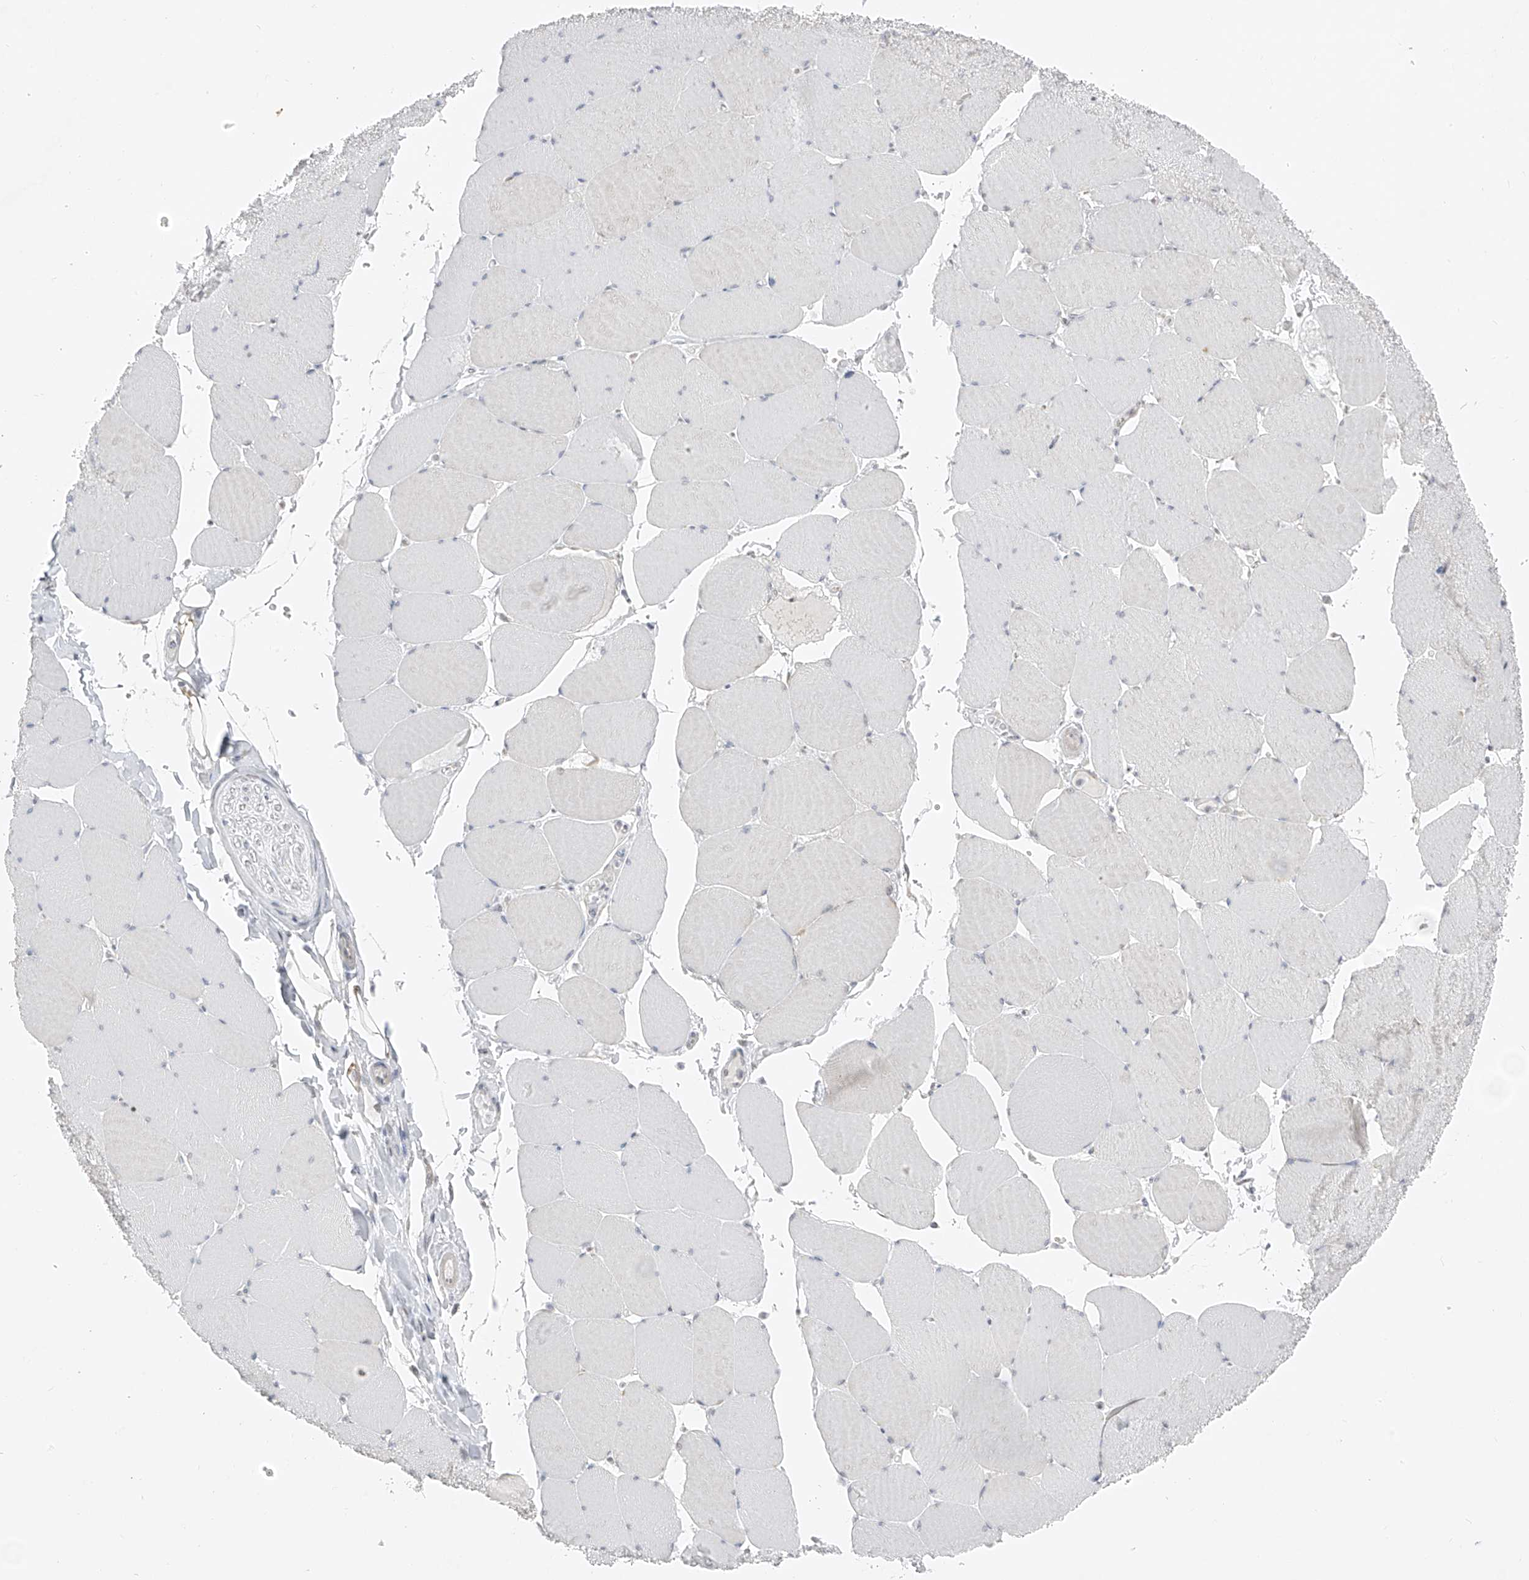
{"staining": {"intensity": "negative", "quantity": "none", "location": "none"}, "tissue": "skeletal muscle", "cell_type": "Myocytes", "image_type": "normal", "snomed": [{"axis": "morphology", "description": "Normal tissue, NOS"}, {"axis": "topography", "description": "Skeletal muscle"}, {"axis": "topography", "description": "Head-Neck"}], "caption": "Immunohistochemistry (IHC) of benign skeletal muscle displays no staining in myocytes.", "gene": "DYRK1B", "patient": {"sex": "male", "age": 66}}